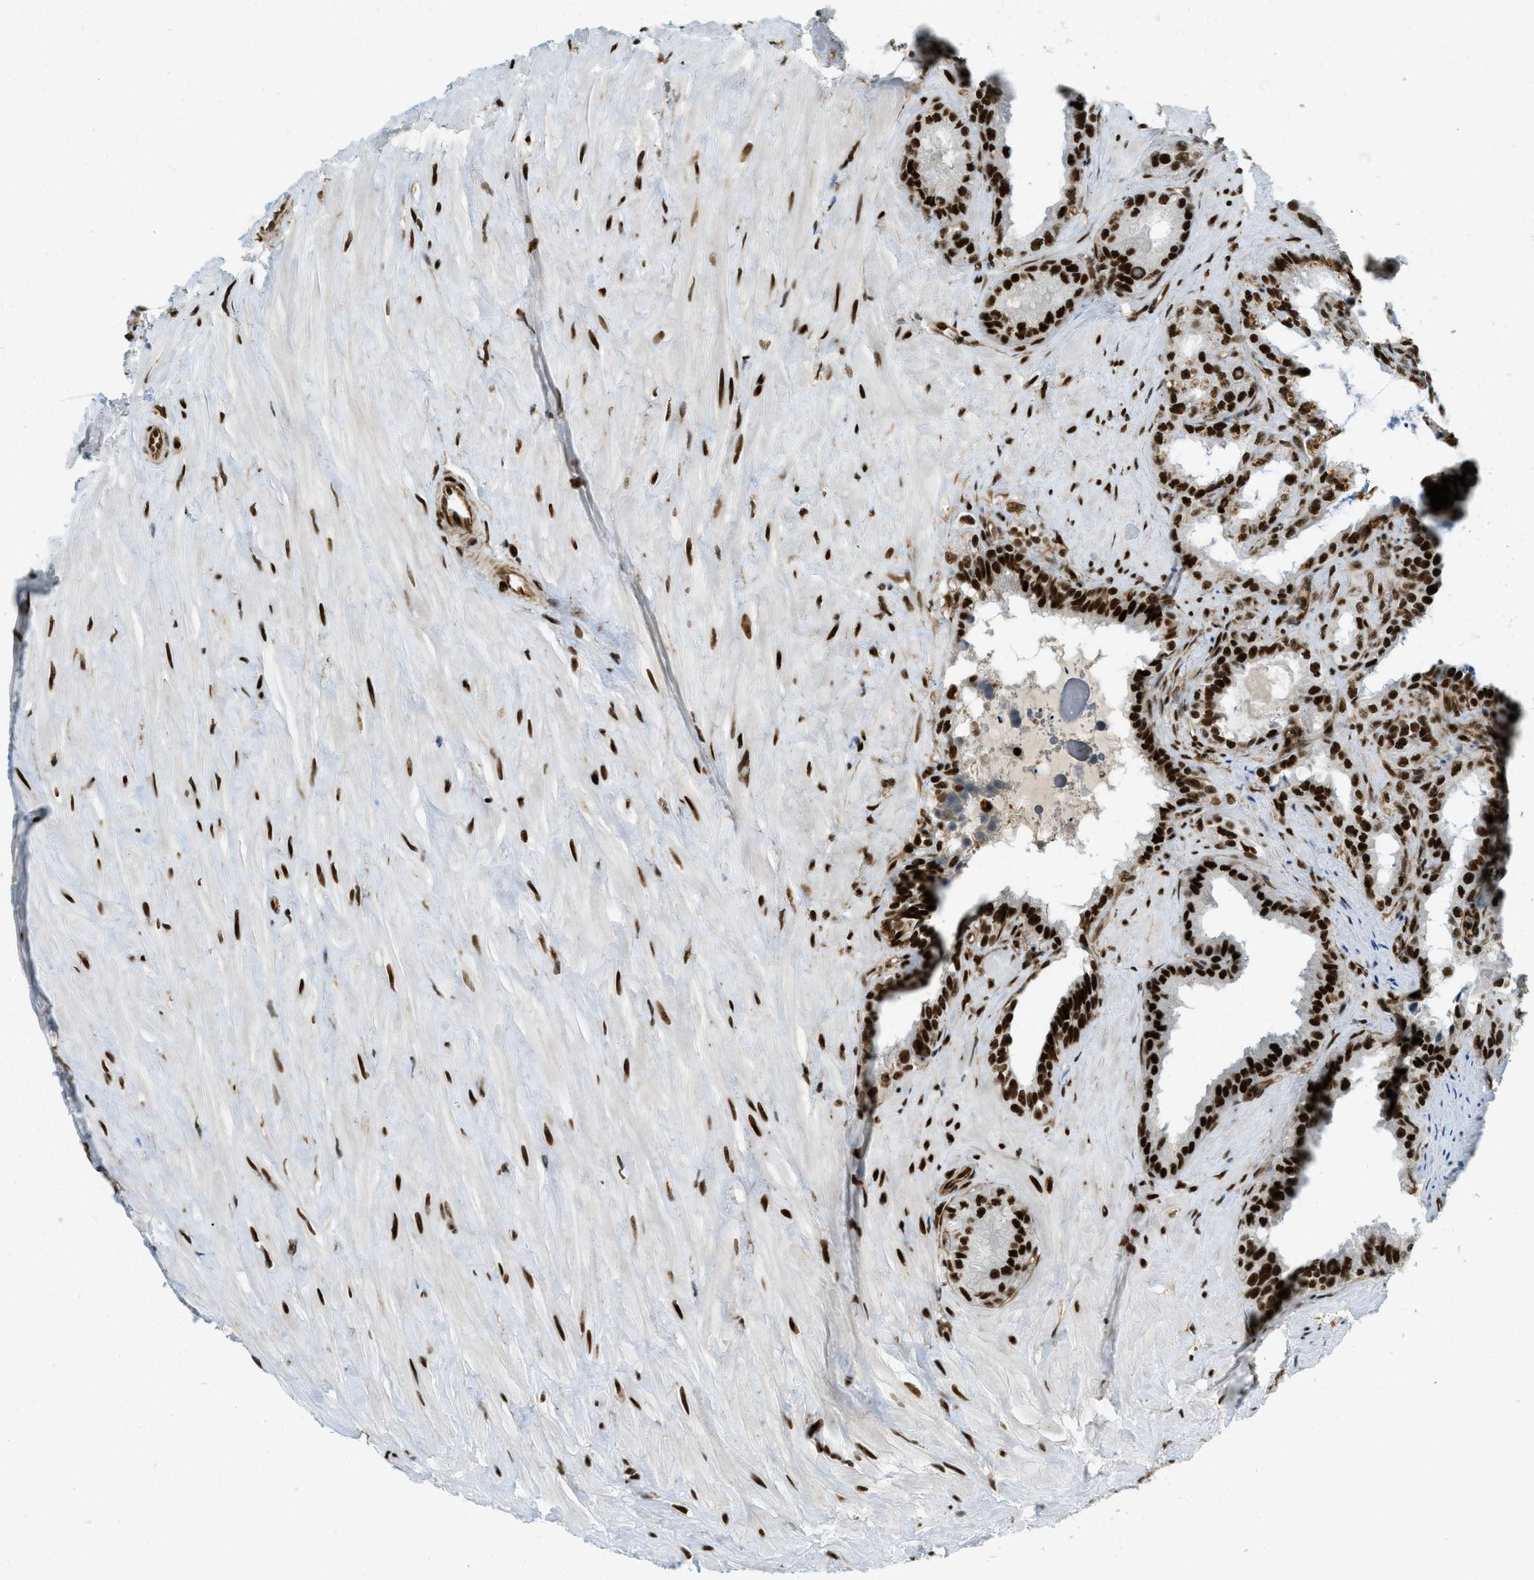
{"staining": {"intensity": "strong", "quantity": ">75%", "location": "nuclear"}, "tissue": "seminal vesicle", "cell_type": "Glandular cells", "image_type": "normal", "snomed": [{"axis": "morphology", "description": "Normal tissue, NOS"}, {"axis": "topography", "description": "Seminal veicle"}], "caption": "Immunohistochemistry (IHC) histopathology image of normal human seminal vesicle stained for a protein (brown), which displays high levels of strong nuclear positivity in approximately >75% of glandular cells.", "gene": "ZFR", "patient": {"sex": "male", "age": 64}}